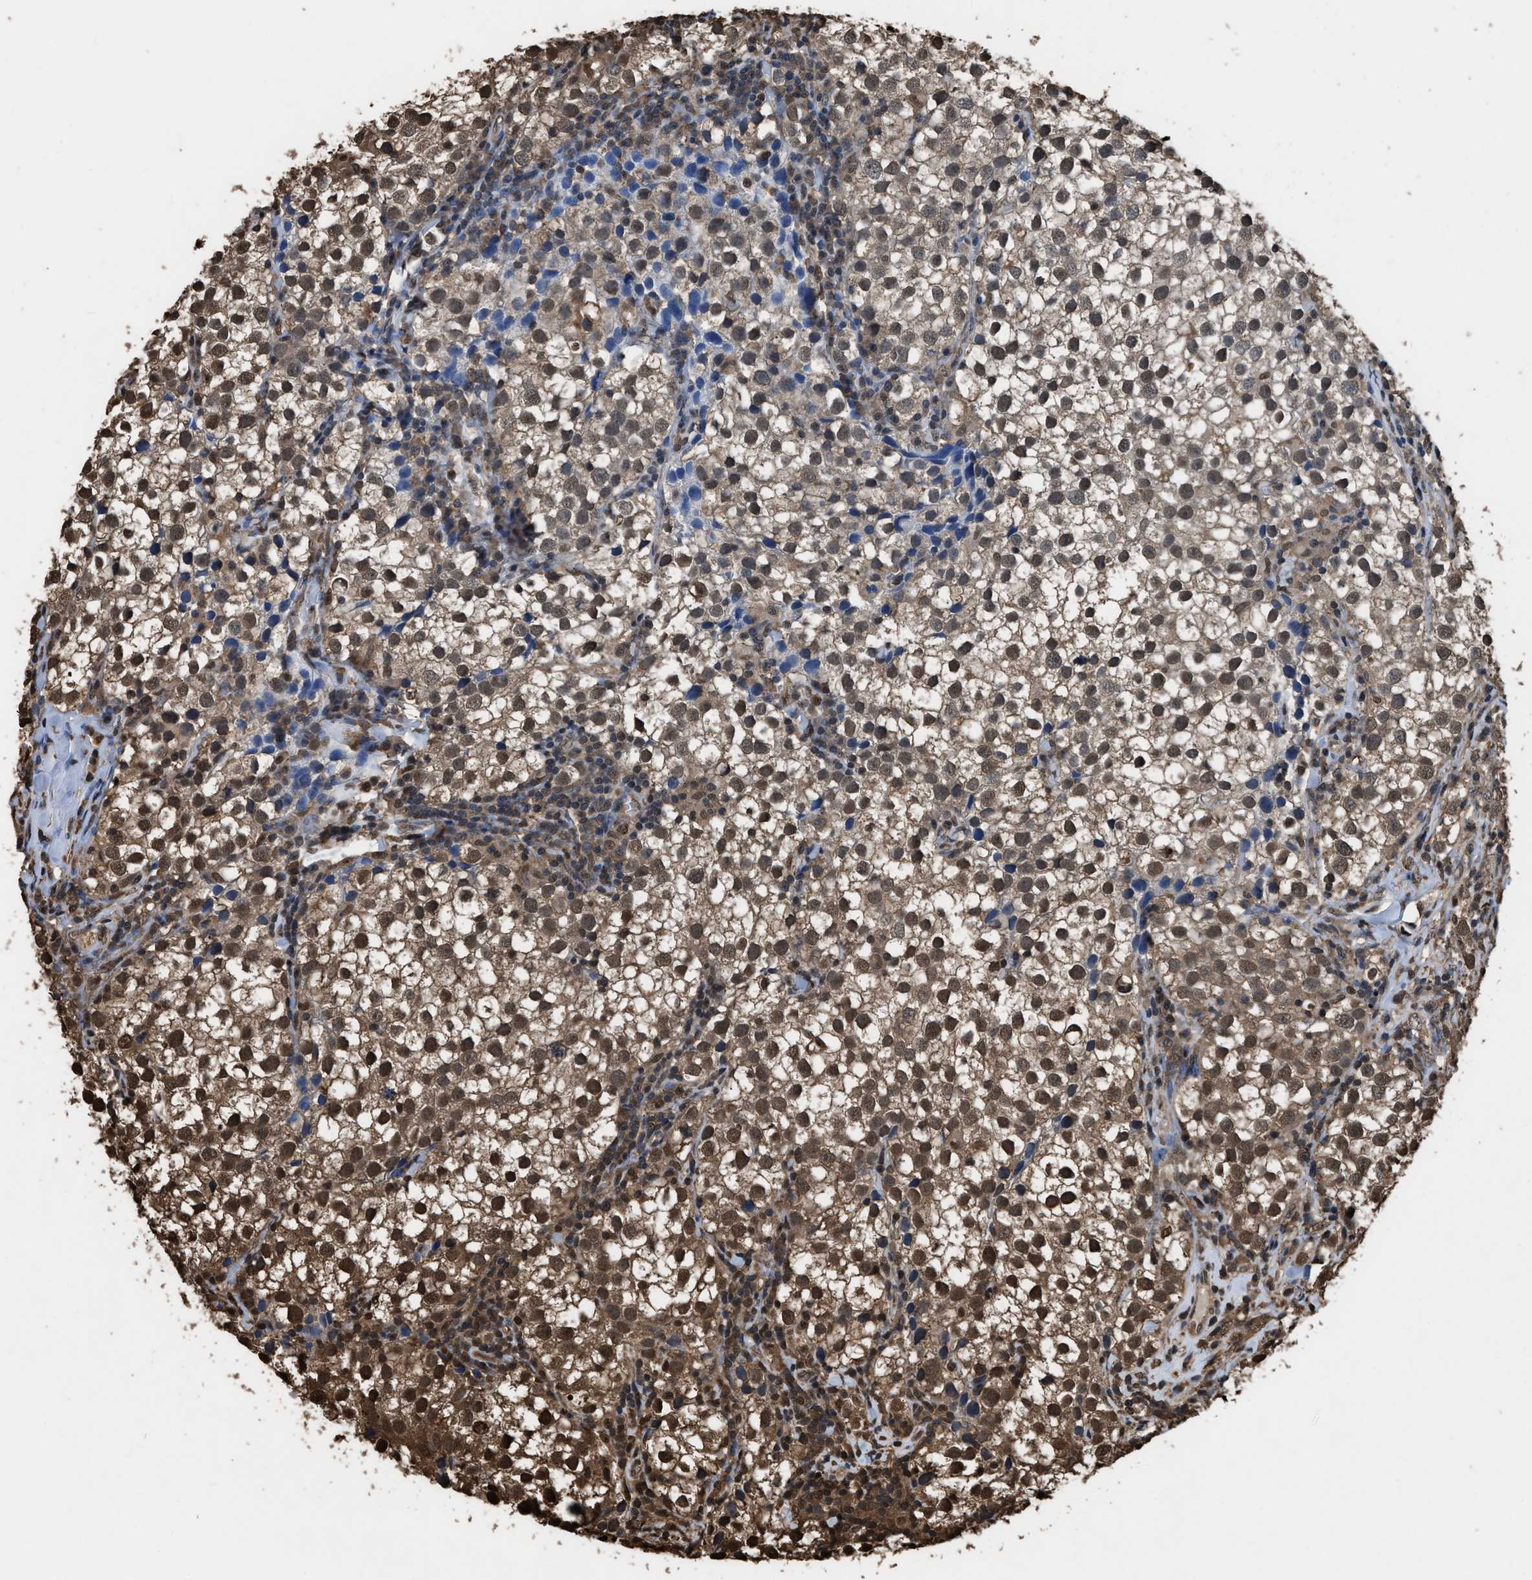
{"staining": {"intensity": "moderate", "quantity": ">75%", "location": "cytoplasmic/membranous,nuclear"}, "tissue": "testis cancer", "cell_type": "Tumor cells", "image_type": "cancer", "snomed": [{"axis": "morphology", "description": "Seminoma, NOS"}, {"axis": "morphology", "description": "Carcinoma, Embryonal, NOS"}, {"axis": "topography", "description": "Testis"}], "caption": "Immunohistochemical staining of testis cancer demonstrates medium levels of moderate cytoplasmic/membranous and nuclear protein expression in about >75% of tumor cells.", "gene": "FNTA", "patient": {"sex": "male", "age": 36}}